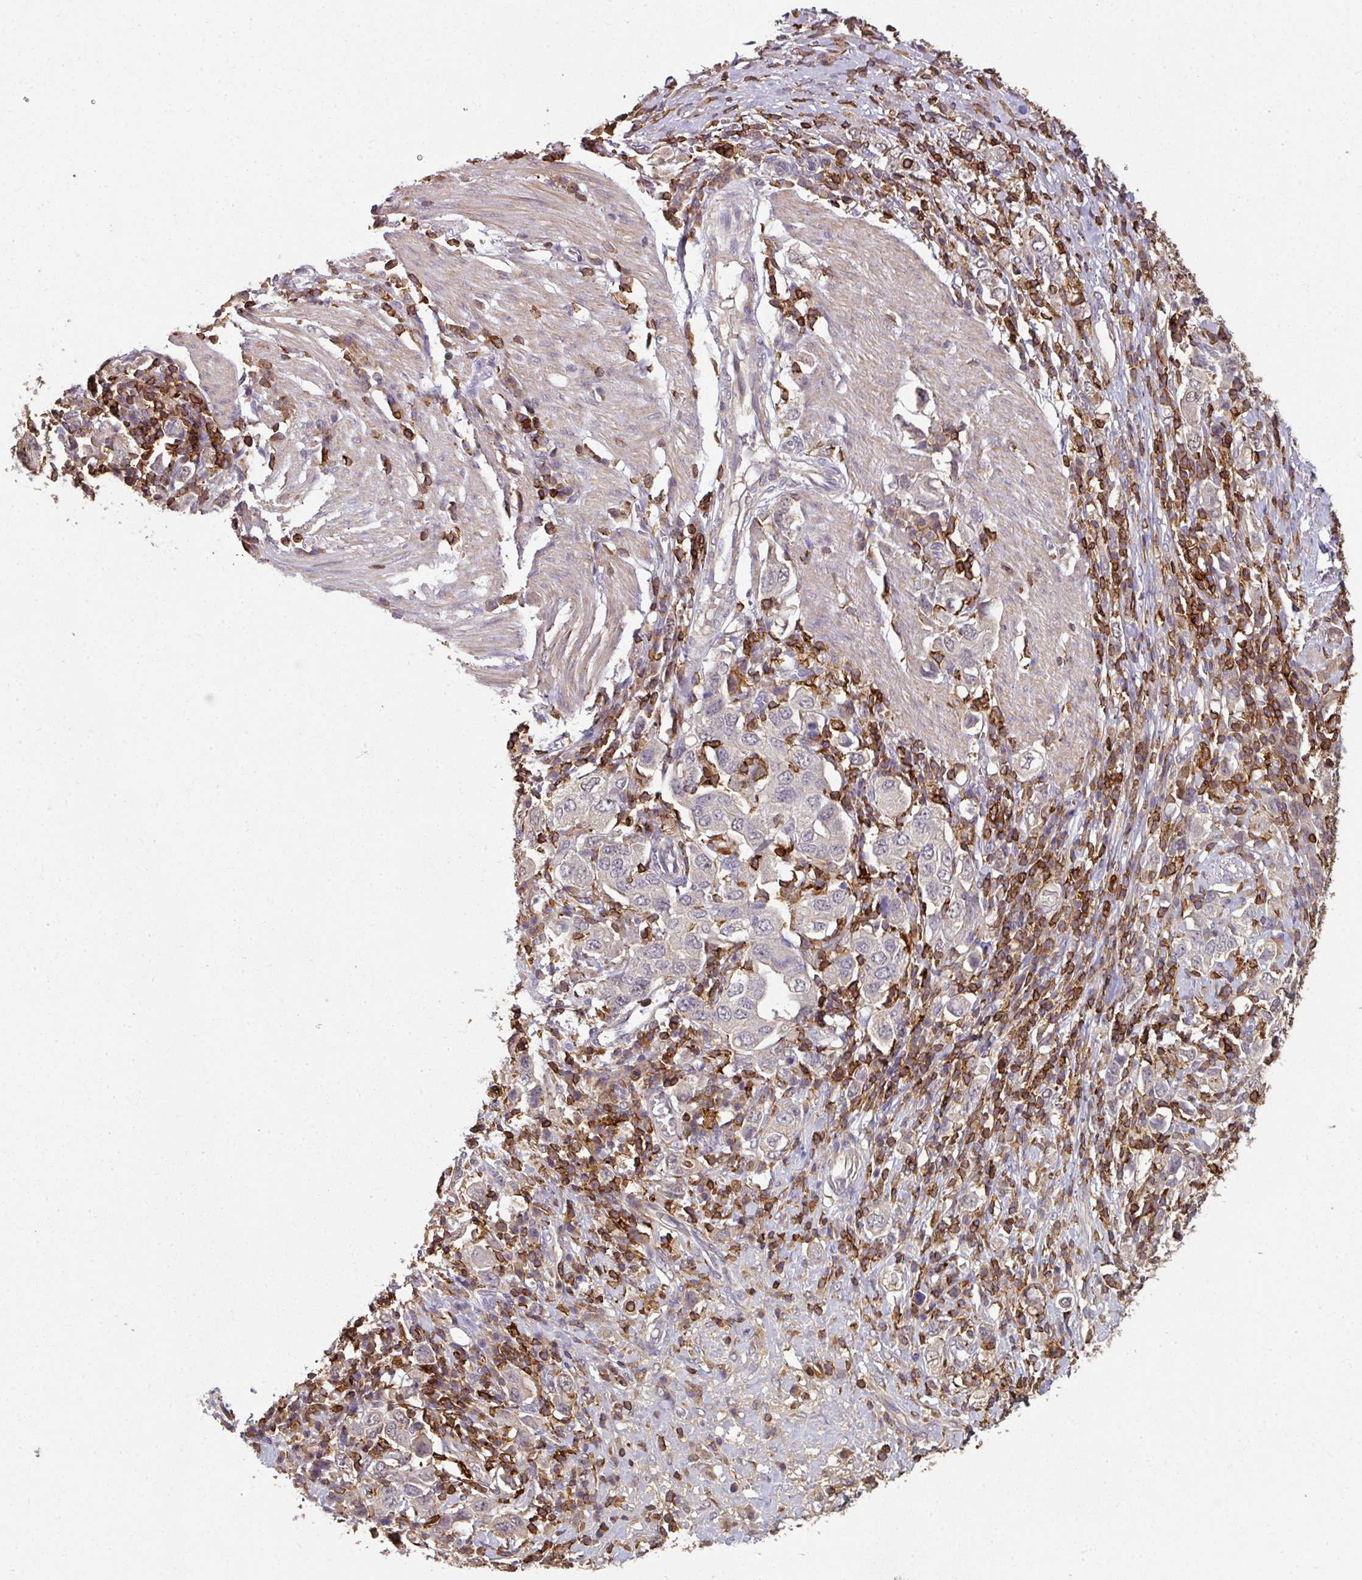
{"staining": {"intensity": "negative", "quantity": "none", "location": "none"}, "tissue": "stomach cancer", "cell_type": "Tumor cells", "image_type": "cancer", "snomed": [{"axis": "morphology", "description": "Adenocarcinoma, NOS"}, {"axis": "topography", "description": "Stomach, upper"}, {"axis": "topography", "description": "Stomach"}], "caption": "Immunohistochemical staining of human stomach adenocarcinoma displays no significant staining in tumor cells.", "gene": "OLFML2B", "patient": {"sex": "male", "age": 62}}